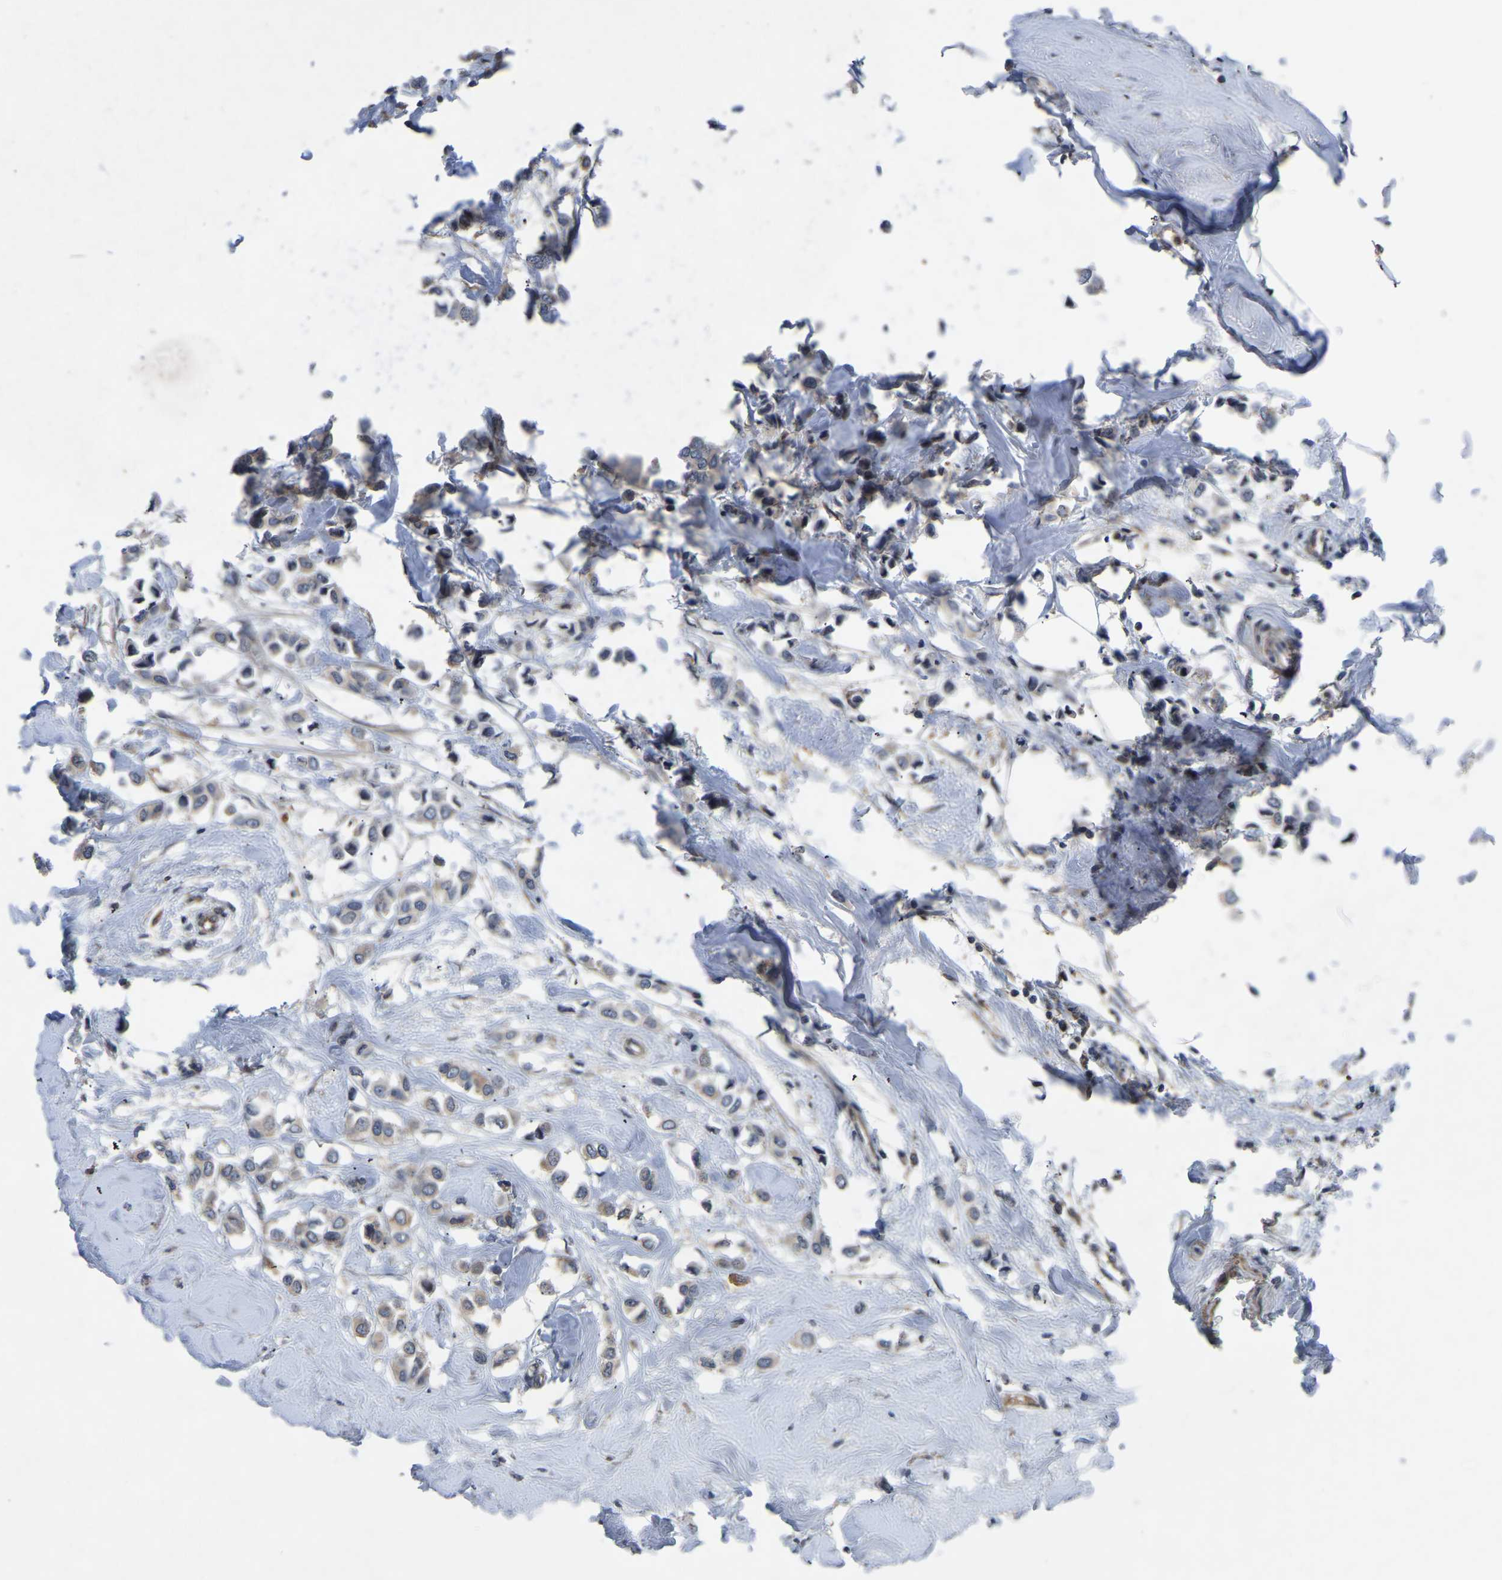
{"staining": {"intensity": "weak", "quantity": ">75%", "location": "cytoplasmic/membranous"}, "tissue": "breast cancer", "cell_type": "Tumor cells", "image_type": "cancer", "snomed": [{"axis": "morphology", "description": "Lobular carcinoma"}, {"axis": "topography", "description": "Breast"}], "caption": "Breast cancer stained for a protein reveals weak cytoplasmic/membranous positivity in tumor cells. The protein is stained brown, and the nuclei are stained in blue (DAB IHC with brightfield microscopy, high magnification).", "gene": "FGD5", "patient": {"sex": "female", "age": 51}}